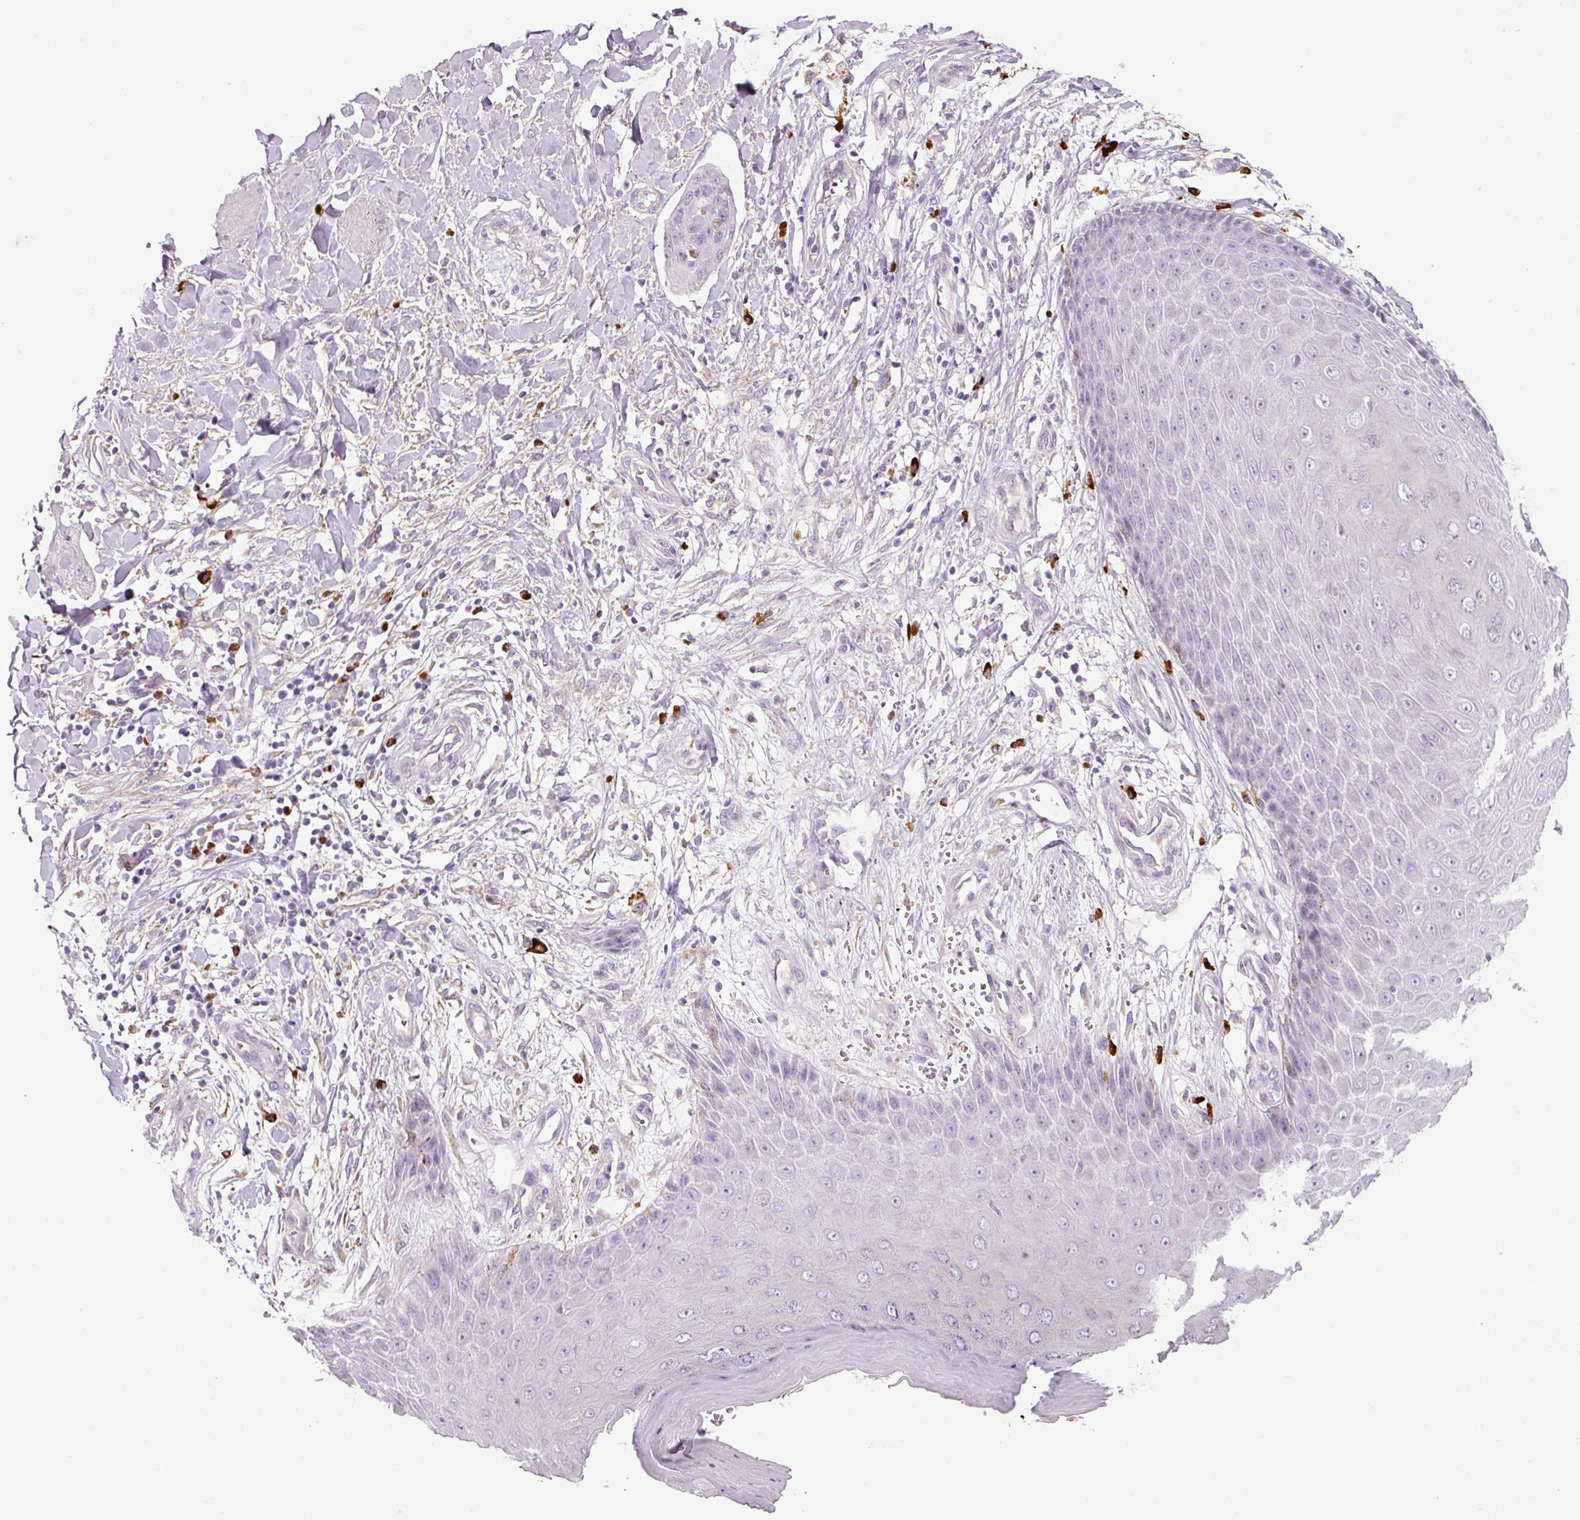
{"staining": {"intensity": "negative", "quantity": "none", "location": "none"}, "tissue": "skin cancer", "cell_type": "Tumor cells", "image_type": "cancer", "snomed": [{"axis": "morphology", "description": "Squamous cell carcinoma, NOS"}, {"axis": "topography", "description": "Skin"}, {"axis": "topography", "description": "Vulva"}], "caption": "The image reveals no significant staining in tumor cells of skin squamous cell carcinoma.", "gene": "TMC8", "patient": {"sex": "female", "age": 85}}